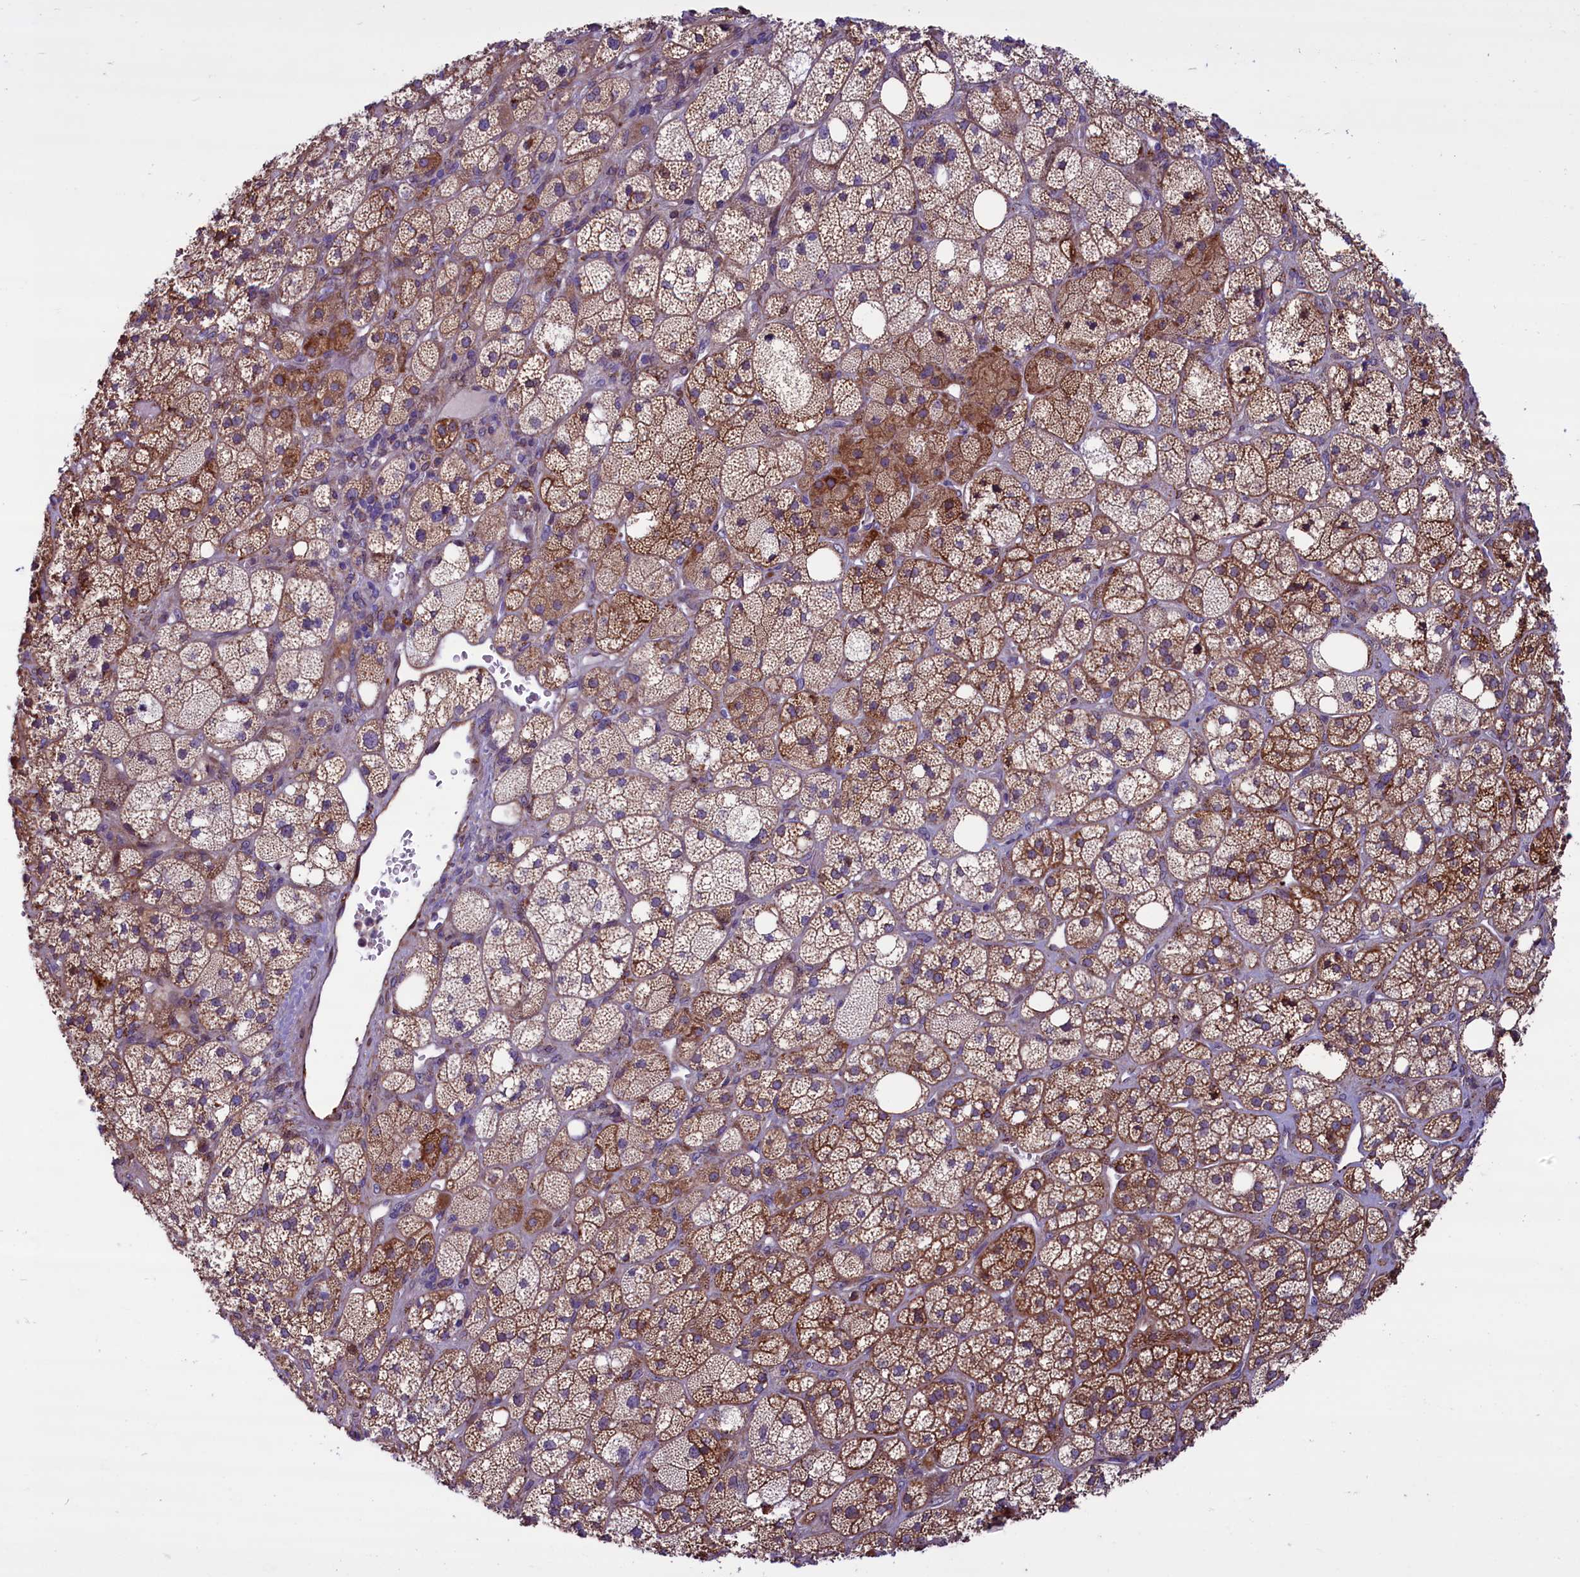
{"staining": {"intensity": "strong", "quantity": "25%-75%", "location": "cytoplasmic/membranous"}, "tissue": "adrenal gland", "cell_type": "Glandular cells", "image_type": "normal", "snomed": [{"axis": "morphology", "description": "Normal tissue, NOS"}, {"axis": "topography", "description": "Adrenal gland"}], "caption": "Immunohistochemistry (DAB) staining of benign adrenal gland reveals strong cytoplasmic/membranous protein positivity in about 25%-75% of glandular cells.", "gene": "MIEF2", "patient": {"sex": "male", "age": 61}}